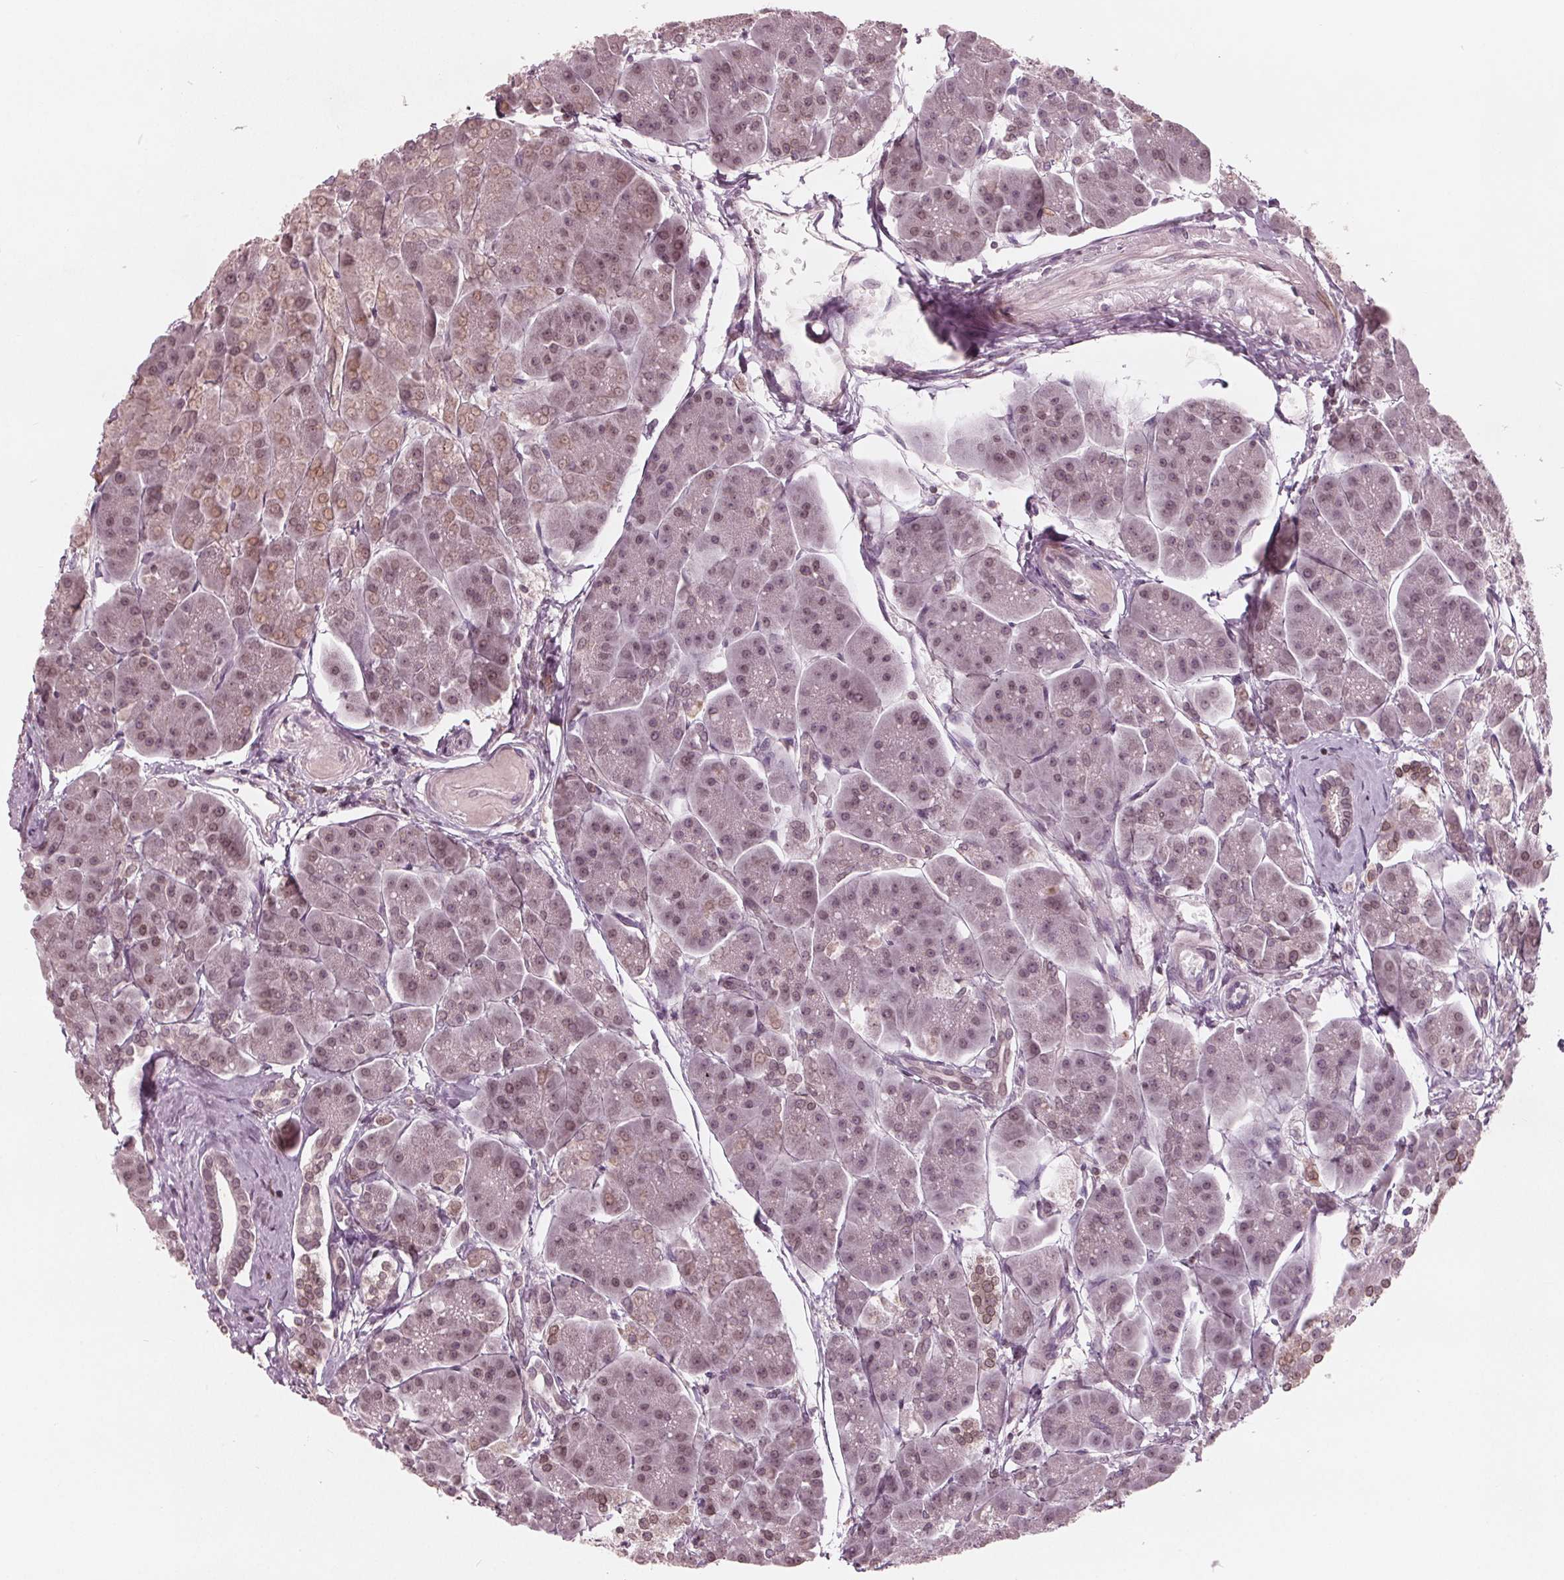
{"staining": {"intensity": "moderate", "quantity": "25%-75%", "location": "cytoplasmic/membranous,nuclear"}, "tissue": "pancreas", "cell_type": "Exocrine glandular cells", "image_type": "normal", "snomed": [{"axis": "morphology", "description": "Normal tissue, NOS"}, {"axis": "topography", "description": "Adipose tissue"}, {"axis": "topography", "description": "Pancreas"}, {"axis": "topography", "description": "Peripheral nerve tissue"}], "caption": "High-magnification brightfield microscopy of normal pancreas stained with DAB (3,3'-diaminobenzidine) (brown) and counterstained with hematoxylin (blue). exocrine glandular cells exhibit moderate cytoplasmic/membranous,nuclear staining is seen in approximately25%-75% of cells.", "gene": "NUP210", "patient": {"sex": "female", "age": 58}}